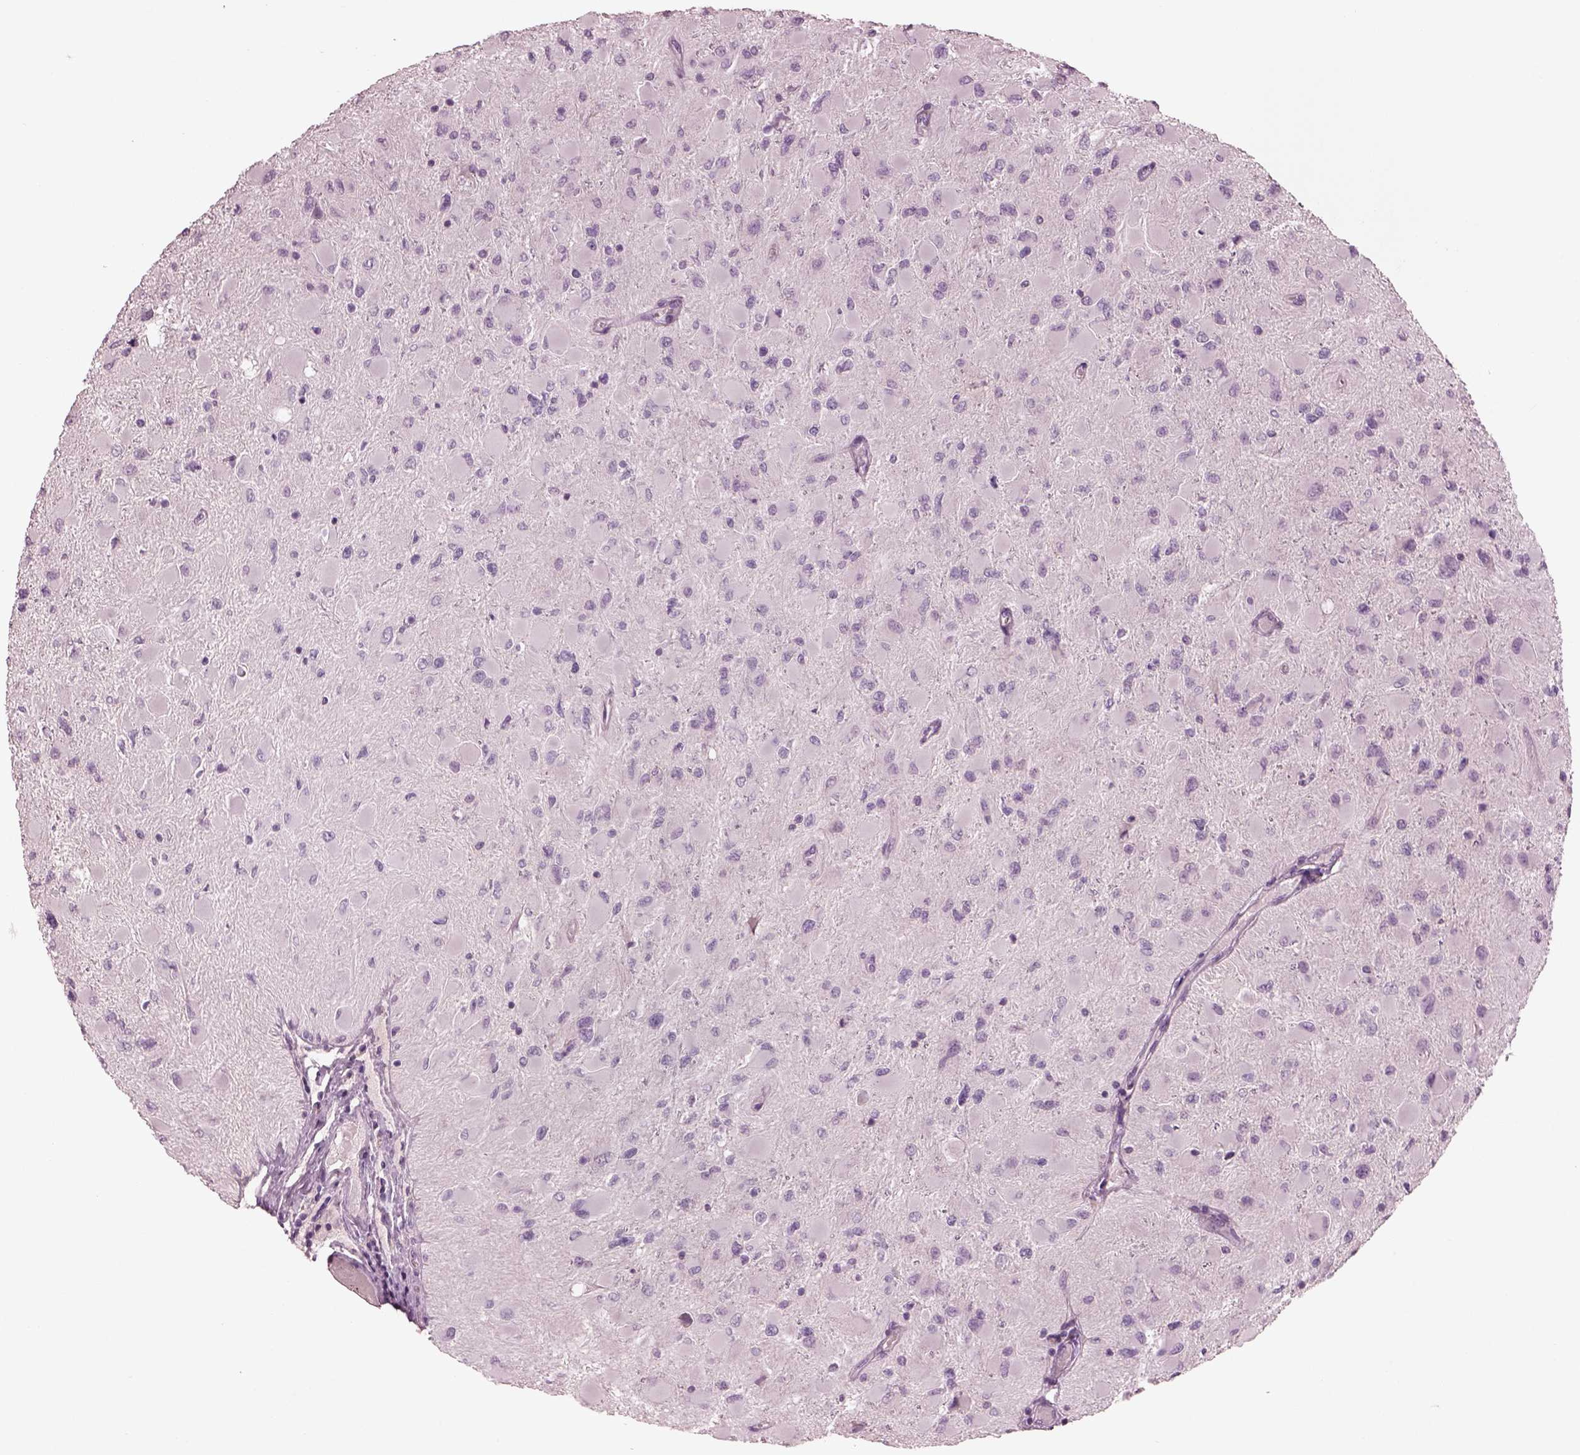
{"staining": {"intensity": "negative", "quantity": "none", "location": "none"}, "tissue": "glioma", "cell_type": "Tumor cells", "image_type": "cancer", "snomed": [{"axis": "morphology", "description": "Glioma, malignant, High grade"}, {"axis": "topography", "description": "Cerebral cortex"}], "caption": "Tumor cells are negative for brown protein staining in malignant high-grade glioma.", "gene": "PACRG", "patient": {"sex": "female", "age": 36}}